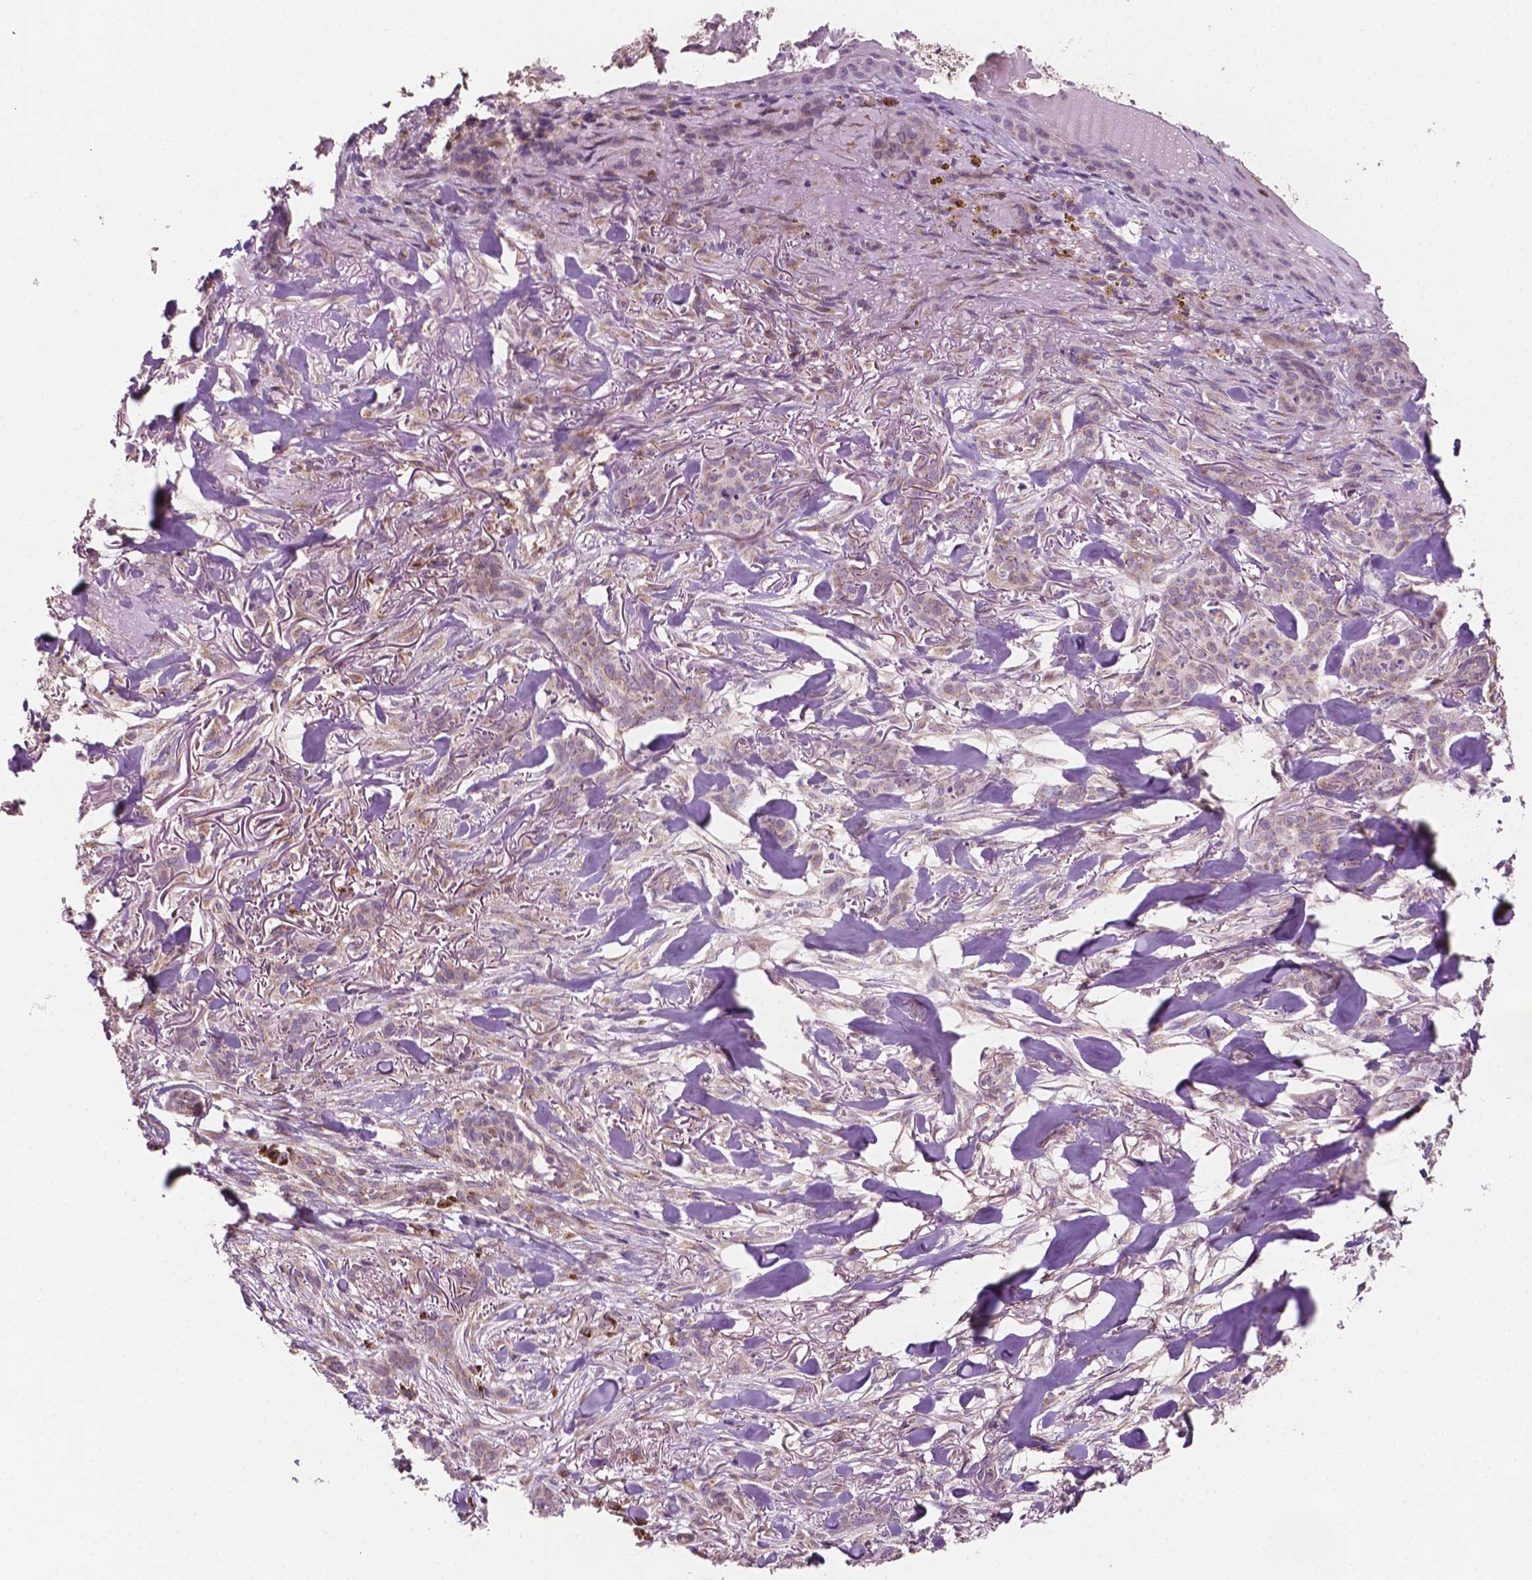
{"staining": {"intensity": "weak", "quantity": "<25%", "location": "cytoplasmic/membranous"}, "tissue": "skin cancer", "cell_type": "Tumor cells", "image_type": "cancer", "snomed": [{"axis": "morphology", "description": "Basal cell carcinoma"}, {"axis": "topography", "description": "Skin"}], "caption": "An image of human basal cell carcinoma (skin) is negative for staining in tumor cells.", "gene": "EBAG9", "patient": {"sex": "female", "age": 61}}